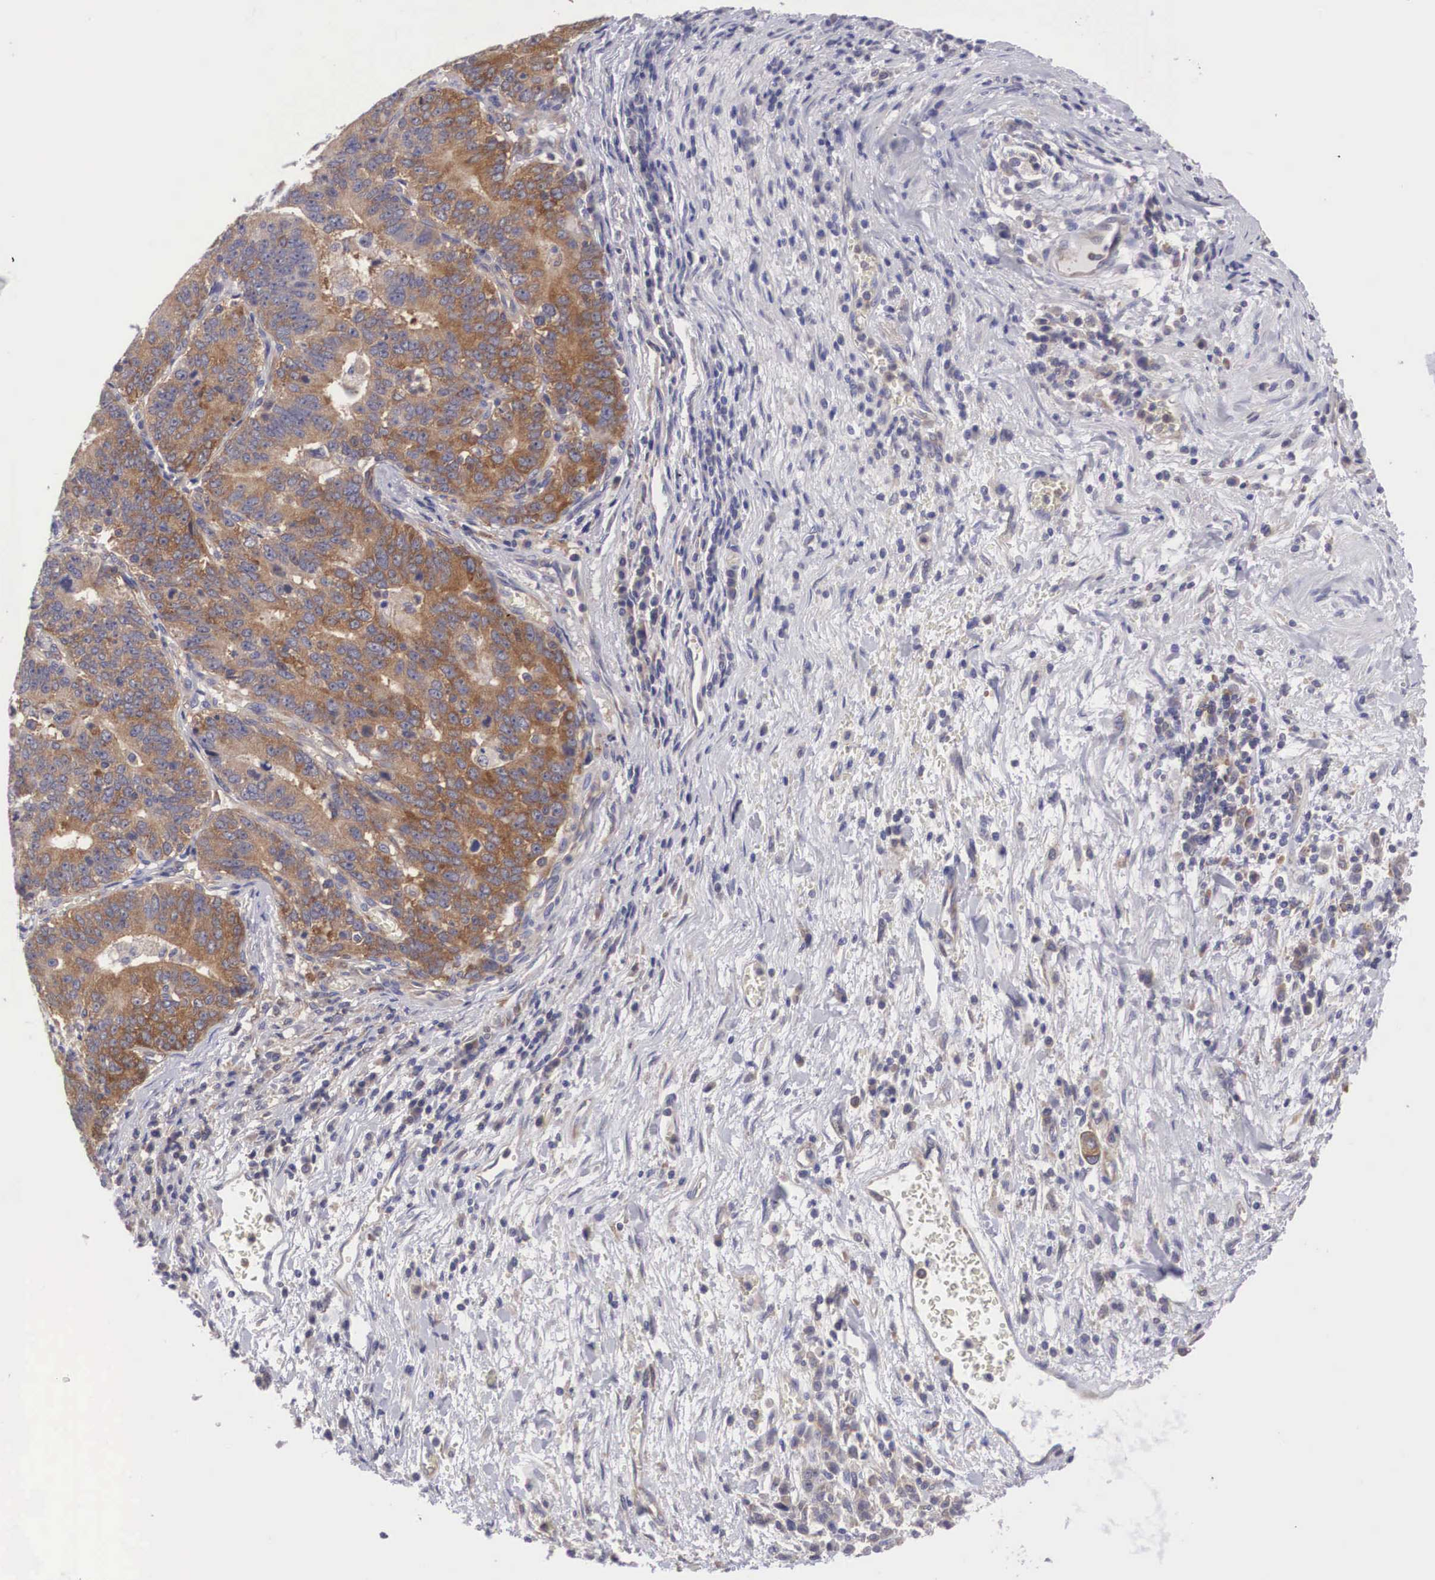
{"staining": {"intensity": "moderate", "quantity": ">75%", "location": "cytoplasmic/membranous"}, "tissue": "stomach cancer", "cell_type": "Tumor cells", "image_type": "cancer", "snomed": [{"axis": "morphology", "description": "Adenocarcinoma, NOS"}, {"axis": "topography", "description": "Stomach, upper"}], "caption": "Adenocarcinoma (stomach) stained with a protein marker demonstrates moderate staining in tumor cells.", "gene": "GRIPAP1", "patient": {"sex": "female", "age": 50}}